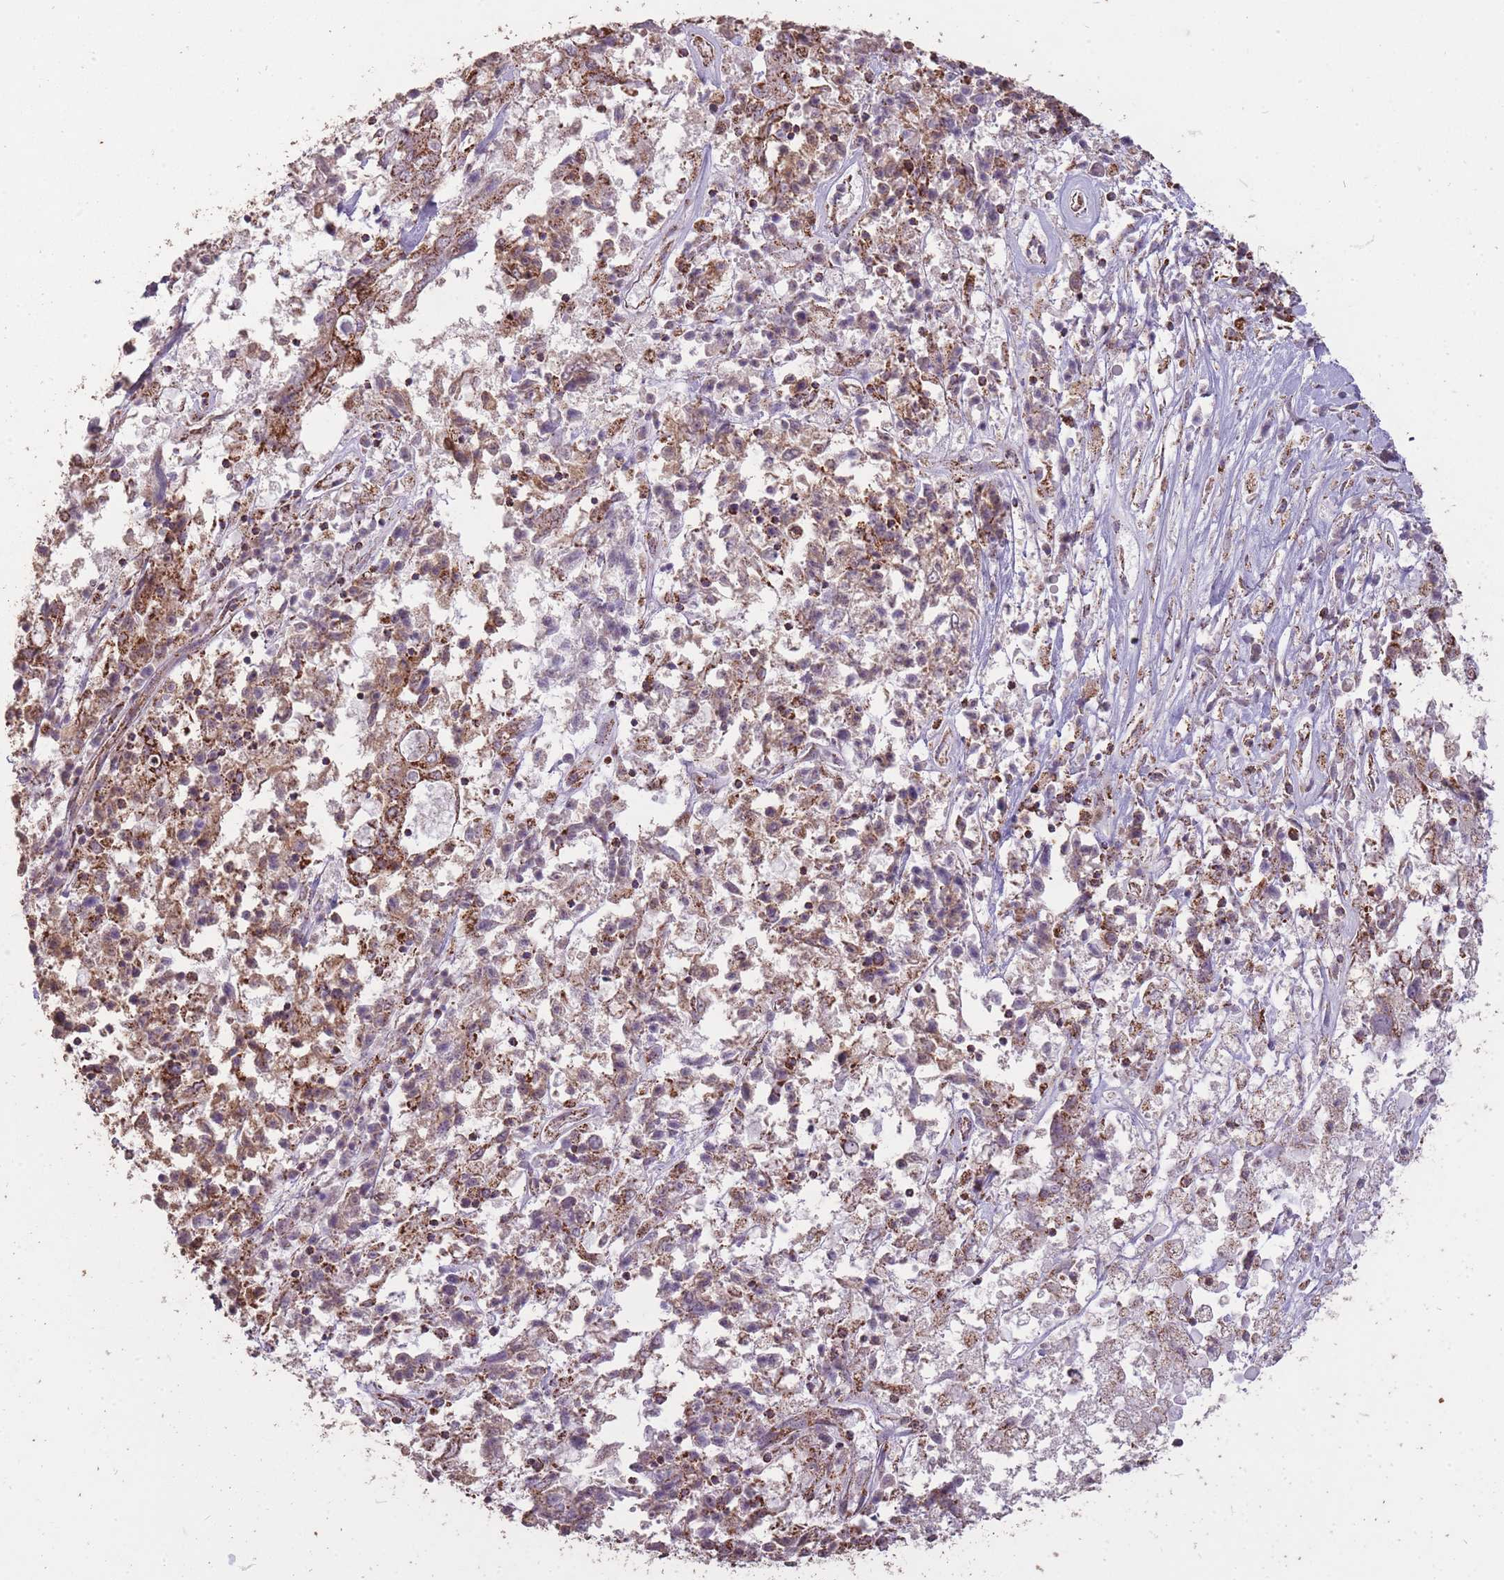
{"staining": {"intensity": "strong", "quantity": "25%-75%", "location": "cytoplasmic/membranous"}, "tissue": "ovarian cancer", "cell_type": "Tumor cells", "image_type": "cancer", "snomed": [{"axis": "morphology", "description": "Carcinoma, endometroid"}, {"axis": "topography", "description": "Ovary"}], "caption": "This histopathology image exhibits immunohistochemistry (IHC) staining of endometroid carcinoma (ovarian), with high strong cytoplasmic/membranous expression in approximately 25%-75% of tumor cells.", "gene": "CNOT8", "patient": {"sex": "female", "age": 62}}